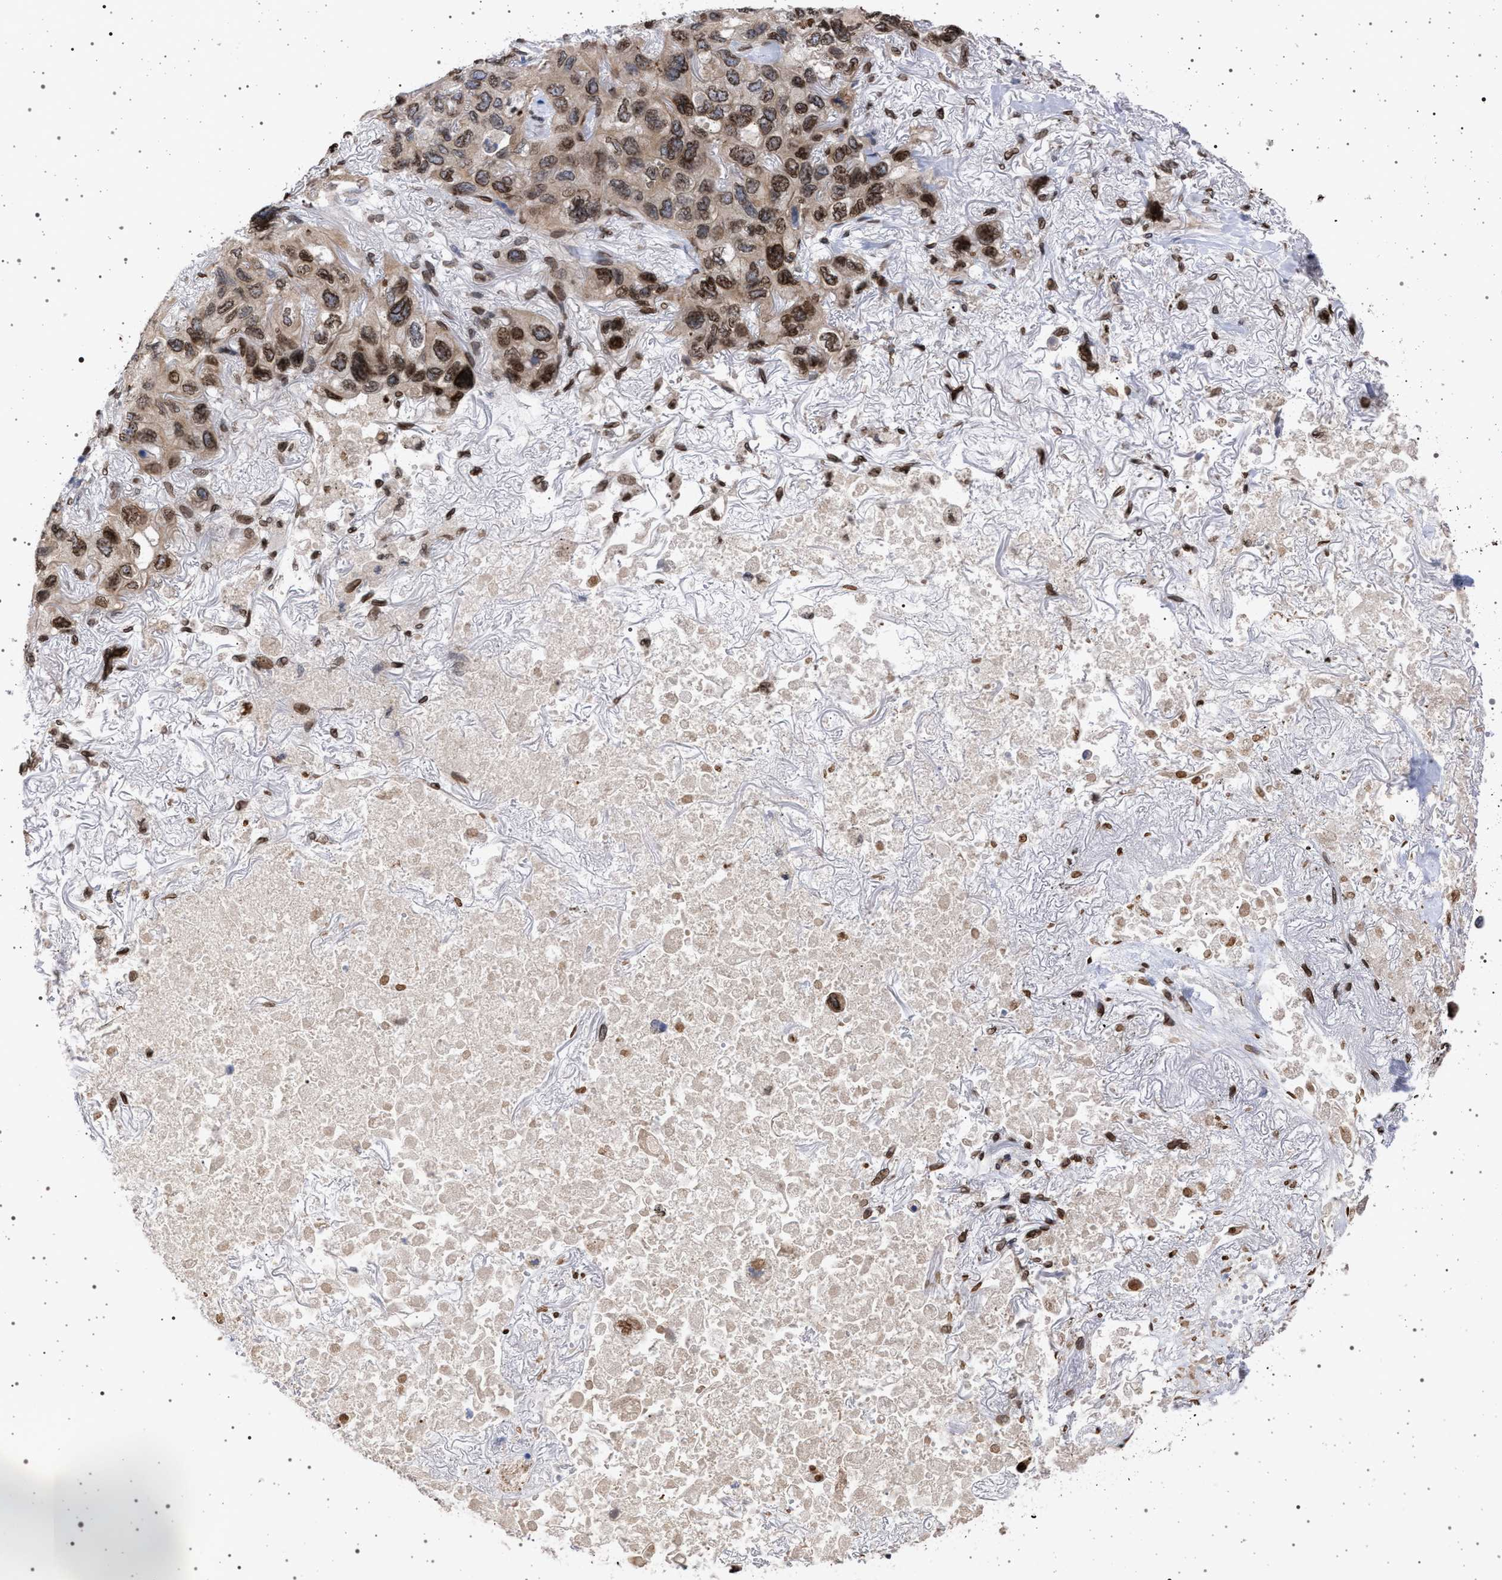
{"staining": {"intensity": "strong", "quantity": ">75%", "location": "cytoplasmic/membranous,nuclear"}, "tissue": "lung cancer", "cell_type": "Tumor cells", "image_type": "cancer", "snomed": [{"axis": "morphology", "description": "Squamous cell carcinoma, NOS"}, {"axis": "topography", "description": "Lung"}], "caption": "The image displays staining of squamous cell carcinoma (lung), revealing strong cytoplasmic/membranous and nuclear protein expression (brown color) within tumor cells.", "gene": "ING2", "patient": {"sex": "female", "age": 73}}